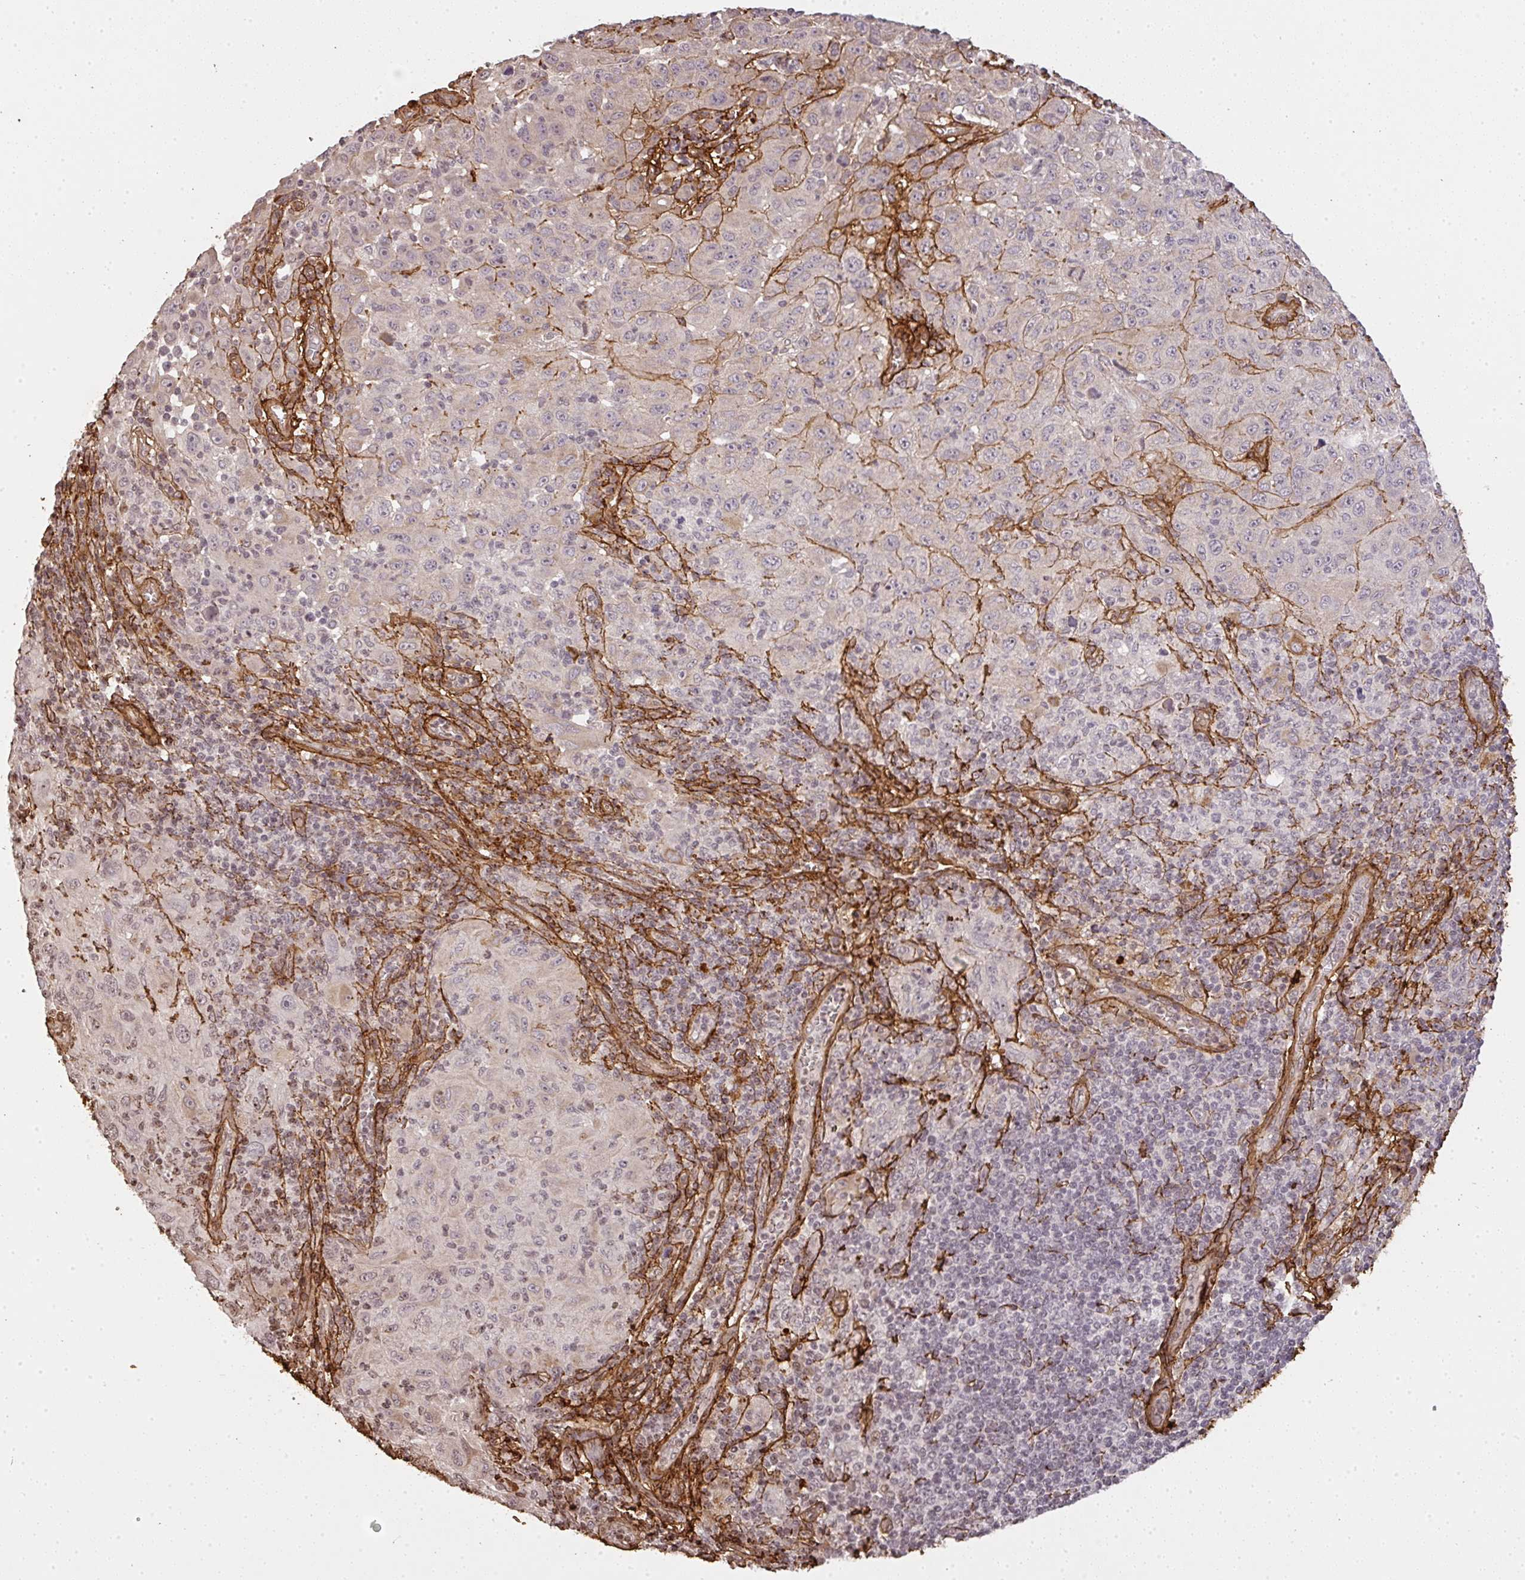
{"staining": {"intensity": "negative", "quantity": "none", "location": "none"}, "tissue": "melanoma", "cell_type": "Tumor cells", "image_type": "cancer", "snomed": [{"axis": "morphology", "description": "Malignant melanoma, NOS"}, {"axis": "topography", "description": "Skin"}], "caption": "Immunohistochemical staining of human malignant melanoma exhibits no significant expression in tumor cells. The staining was performed using DAB (3,3'-diaminobenzidine) to visualize the protein expression in brown, while the nuclei were stained in blue with hematoxylin (Magnification: 20x).", "gene": "COL3A1", "patient": {"sex": "female", "age": 91}}